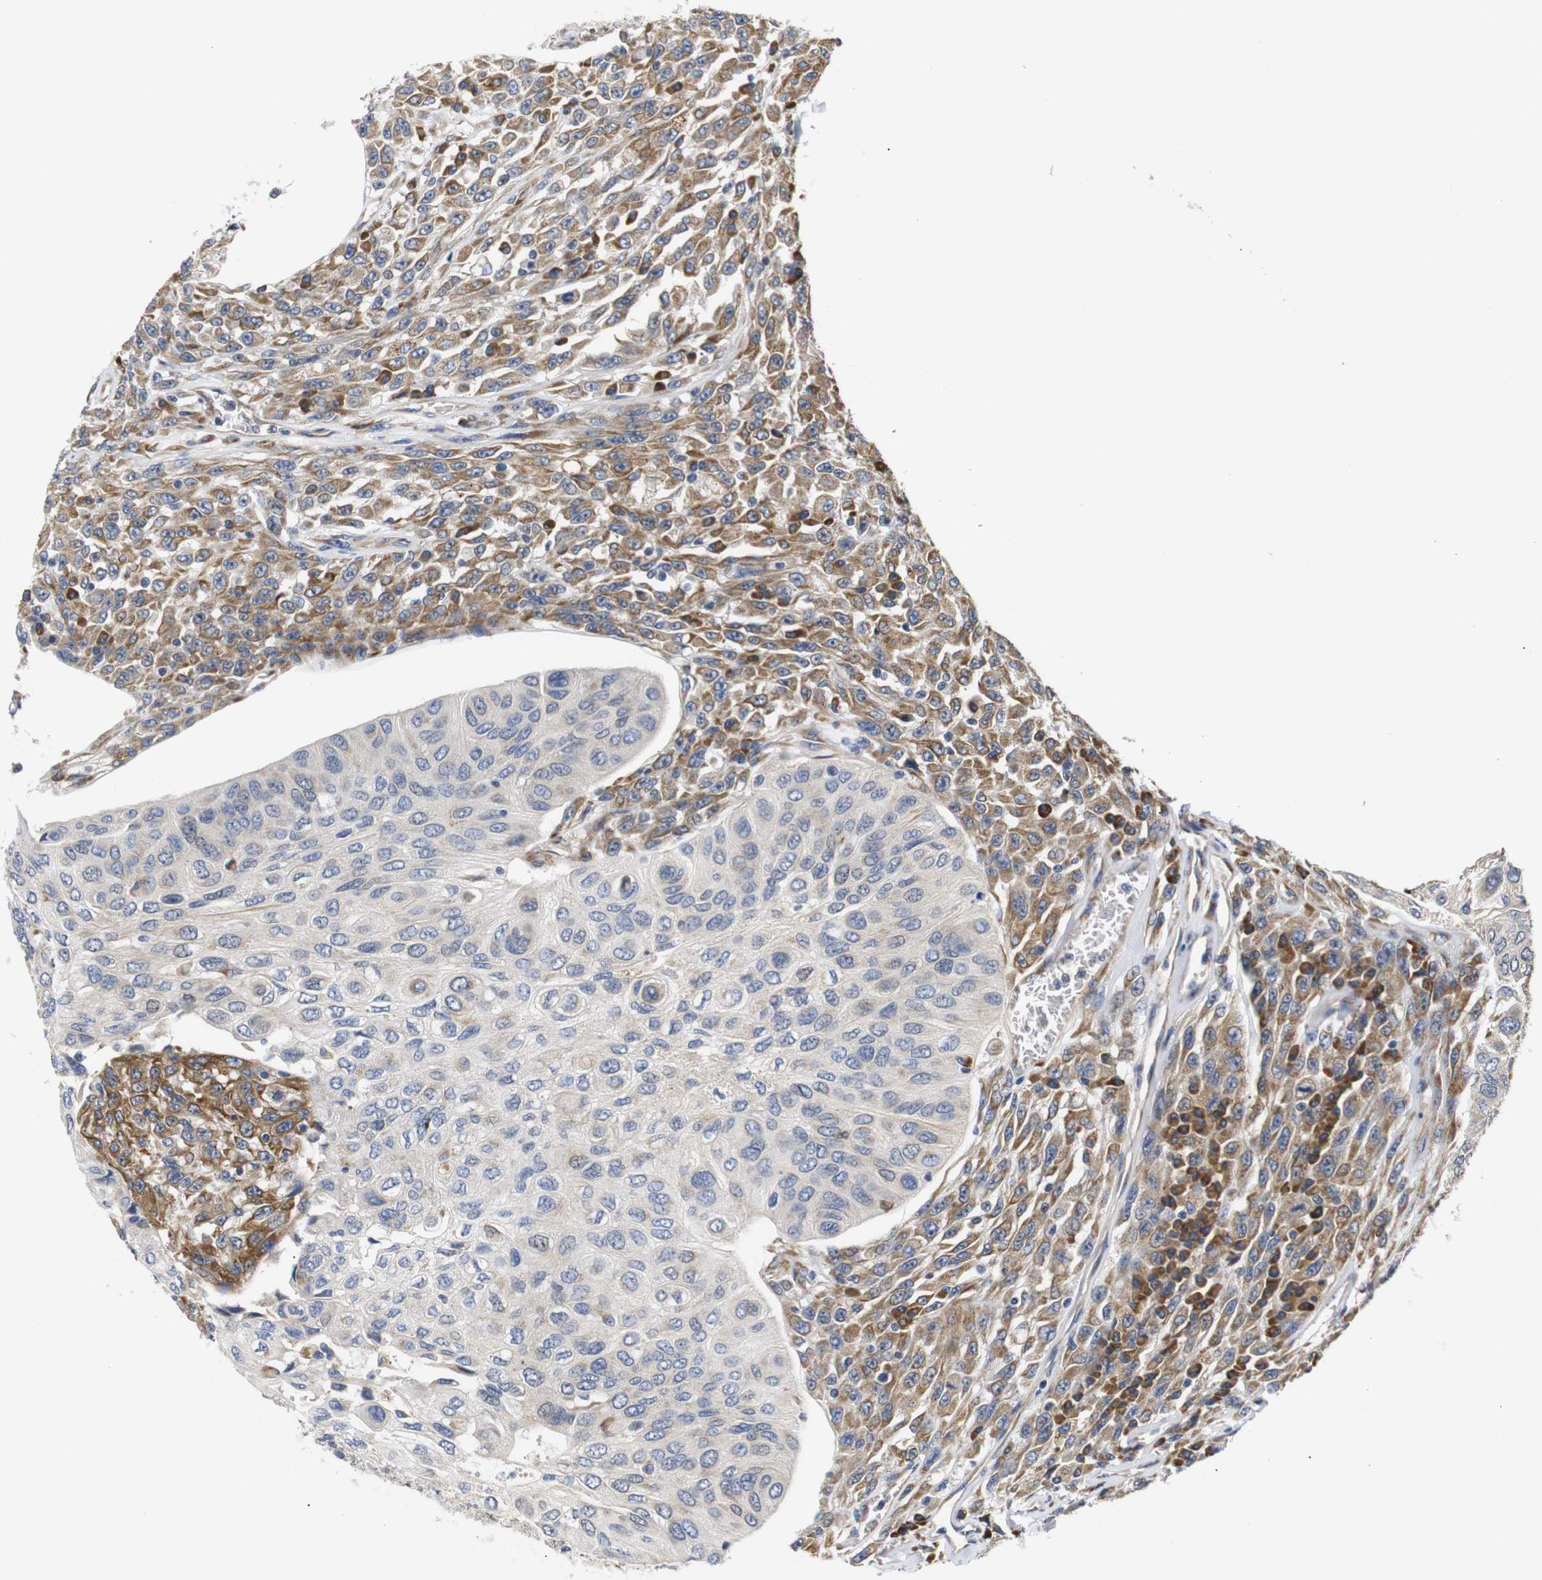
{"staining": {"intensity": "moderate", "quantity": "25%-75%", "location": "cytoplasmic/membranous"}, "tissue": "urothelial cancer", "cell_type": "Tumor cells", "image_type": "cancer", "snomed": [{"axis": "morphology", "description": "Urothelial carcinoma, High grade"}, {"axis": "topography", "description": "Urinary bladder"}], "caption": "IHC of urothelial carcinoma (high-grade) shows medium levels of moderate cytoplasmic/membranous expression in about 25%-75% of tumor cells.", "gene": "KANK4", "patient": {"sex": "male", "age": 66}}